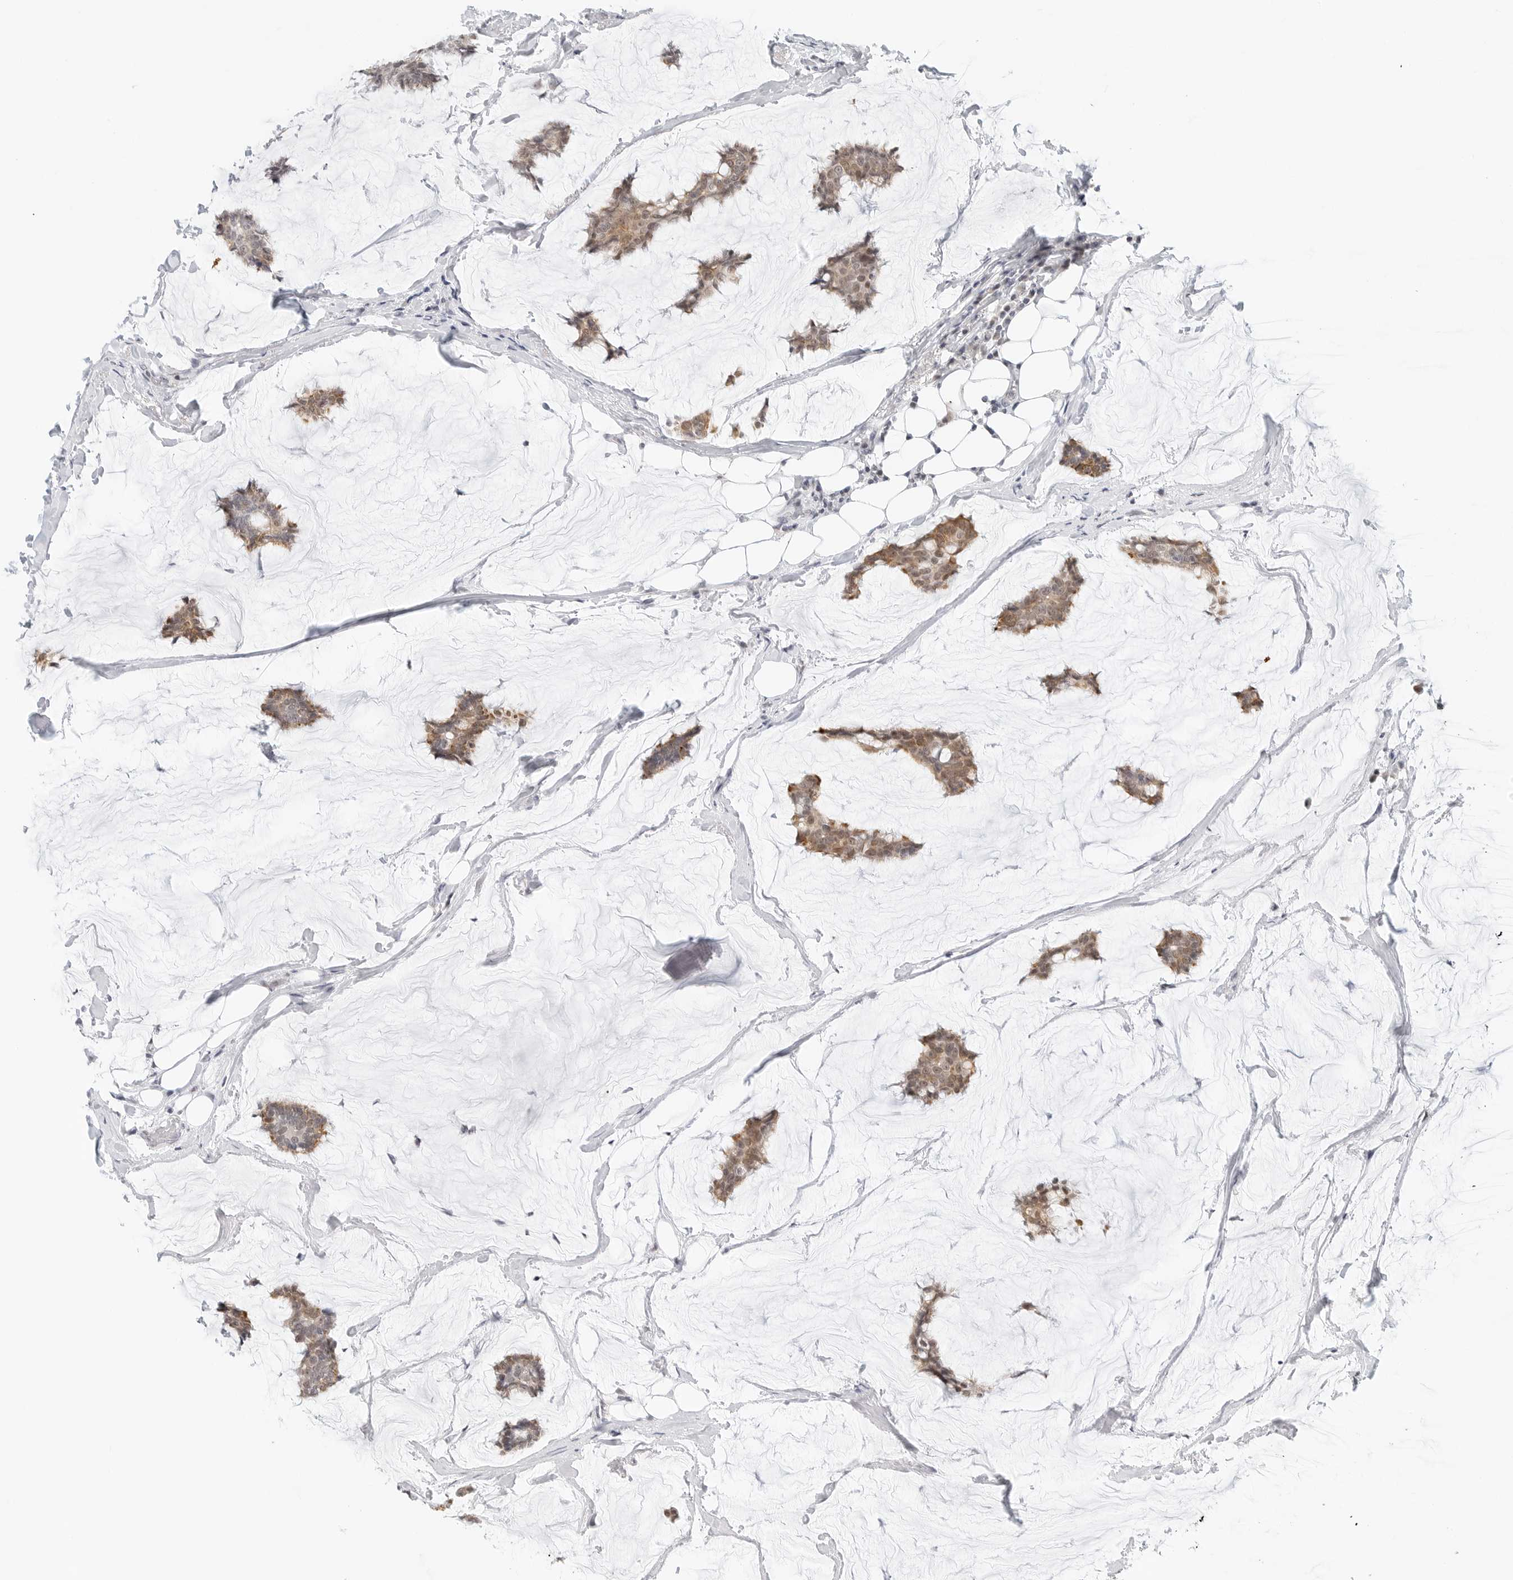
{"staining": {"intensity": "moderate", "quantity": ">75%", "location": "cytoplasmic/membranous,nuclear"}, "tissue": "breast cancer", "cell_type": "Tumor cells", "image_type": "cancer", "snomed": [{"axis": "morphology", "description": "Duct carcinoma"}, {"axis": "topography", "description": "Breast"}], "caption": "Approximately >75% of tumor cells in human breast cancer (infiltrating ductal carcinoma) reveal moderate cytoplasmic/membranous and nuclear protein positivity as visualized by brown immunohistochemical staining.", "gene": "TSEN2", "patient": {"sex": "female", "age": 93}}